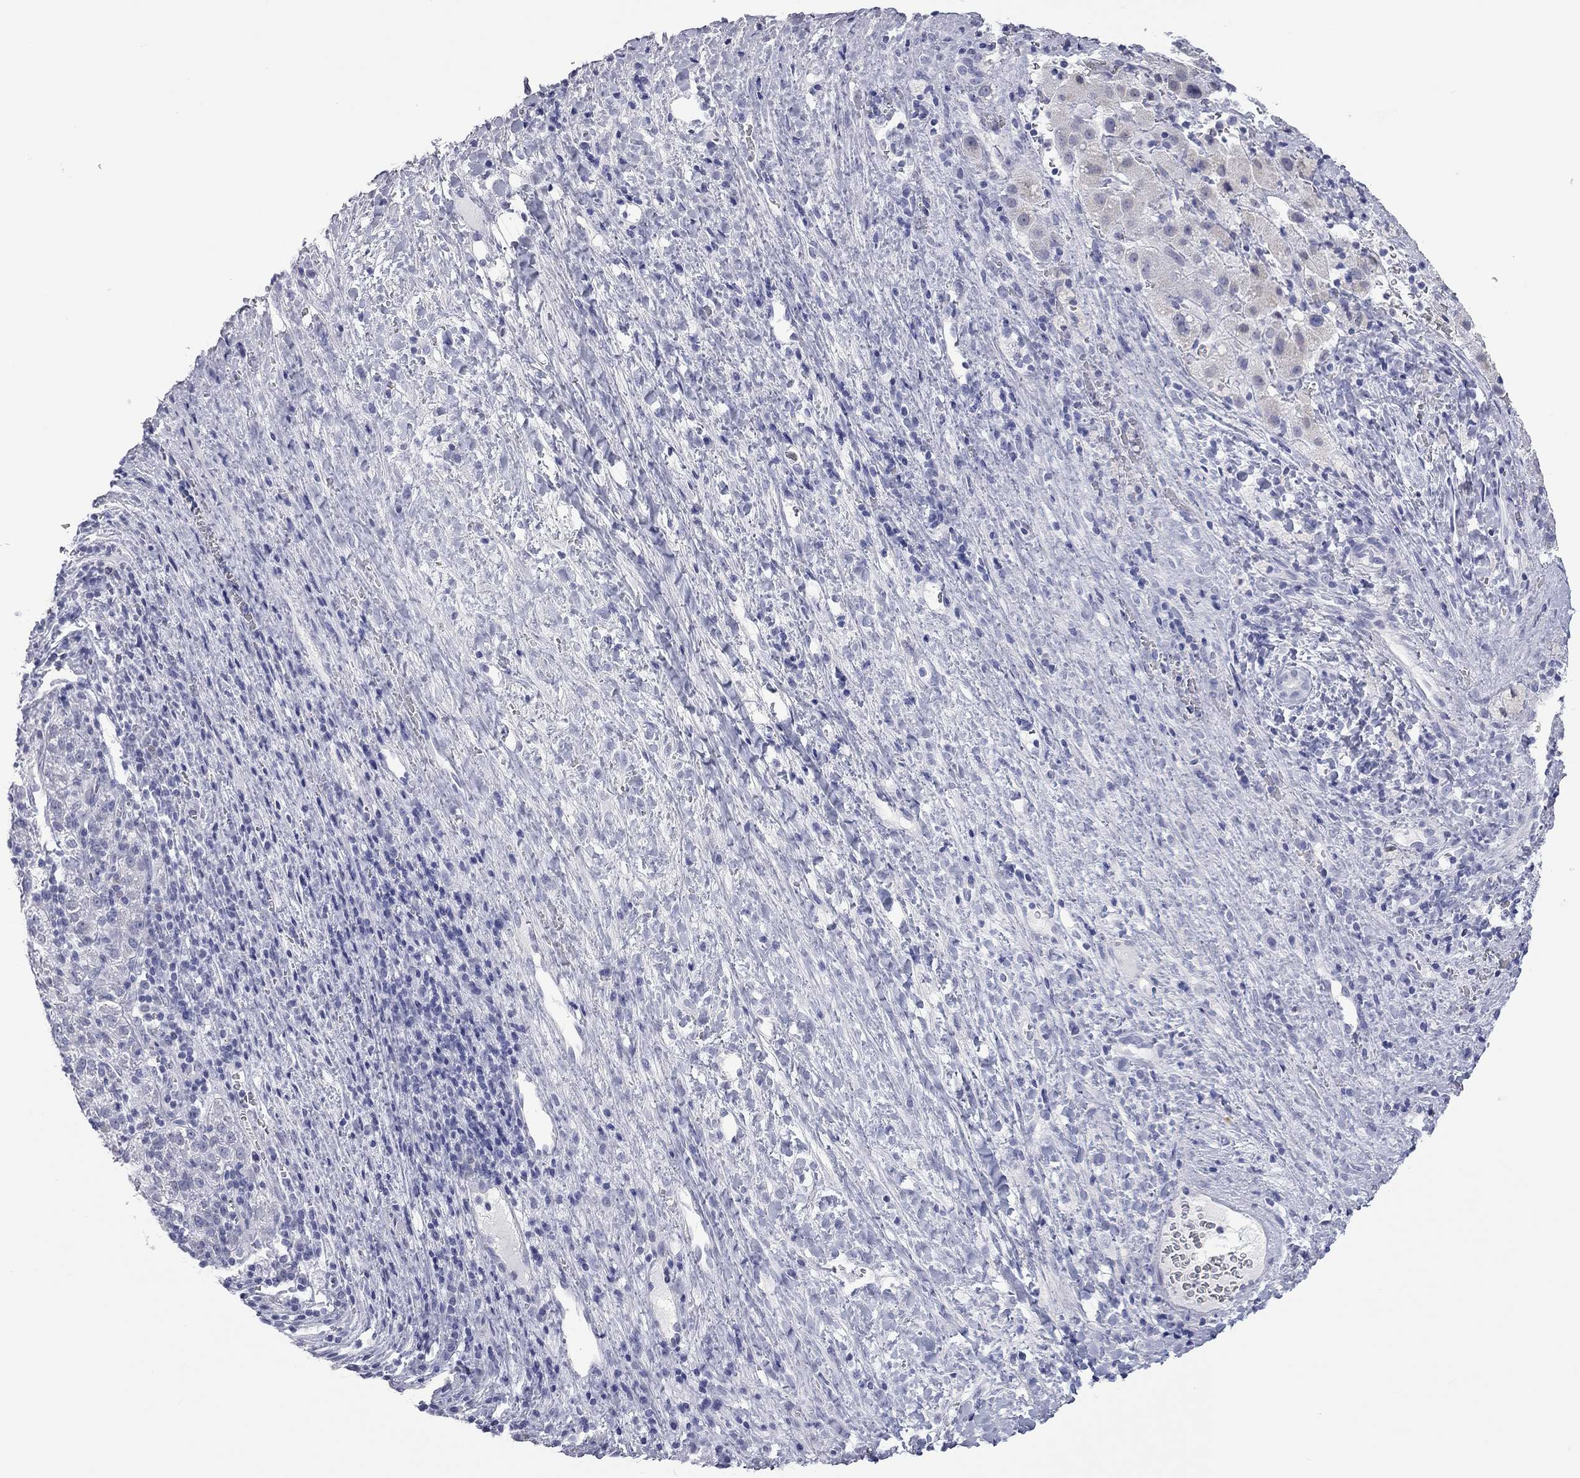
{"staining": {"intensity": "negative", "quantity": "none", "location": "none"}, "tissue": "liver cancer", "cell_type": "Tumor cells", "image_type": "cancer", "snomed": [{"axis": "morphology", "description": "Carcinoma, Hepatocellular, NOS"}, {"axis": "topography", "description": "Liver"}], "caption": "Tumor cells show no significant protein staining in liver hepatocellular carcinoma.", "gene": "AK8", "patient": {"sex": "female", "age": 60}}